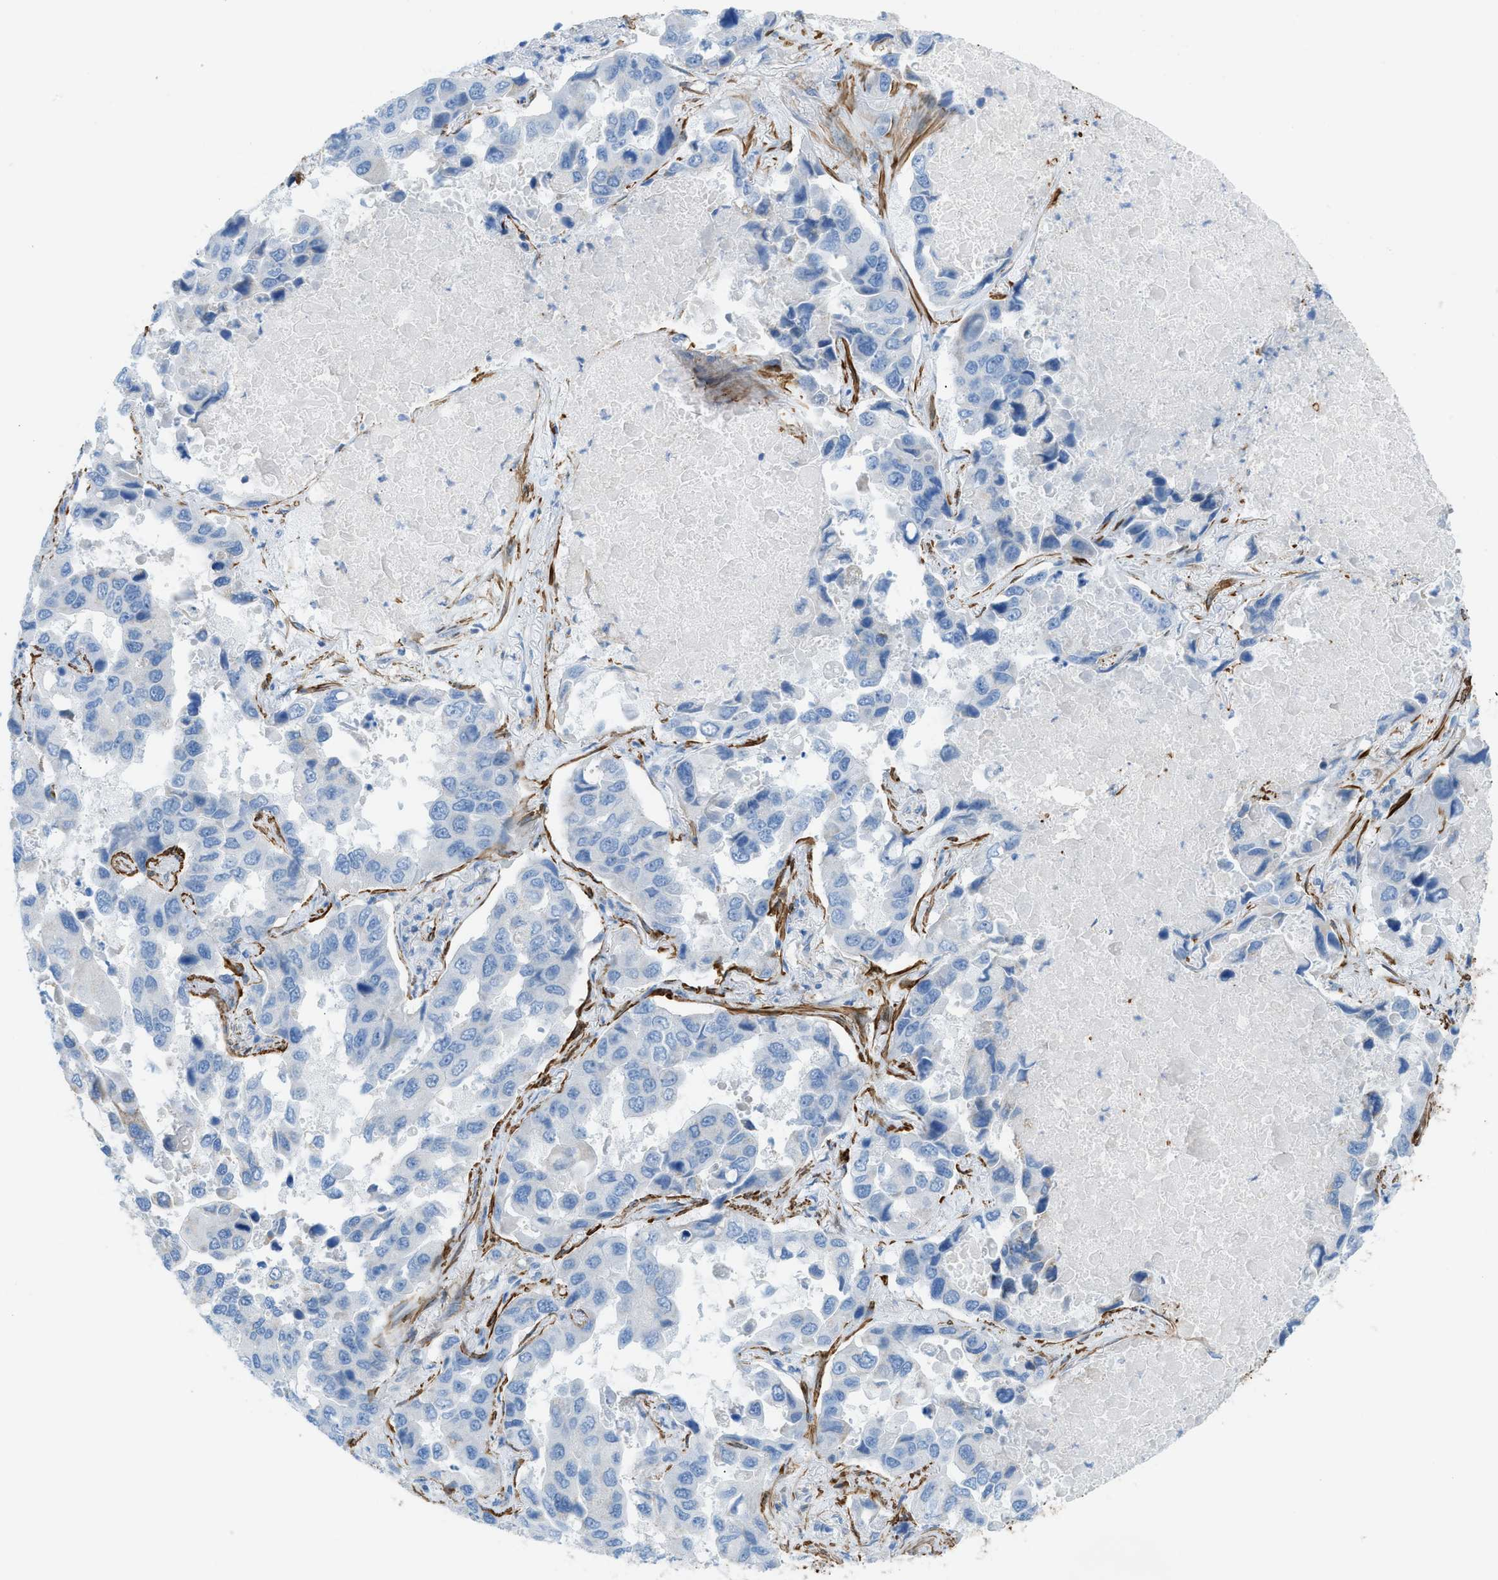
{"staining": {"intensity": "negative", "quantity": "none", "location": "none"}, "tissue": "lung cancer", "cell_type": "Tumor cells", "image_type": "cancer", "snomed": [{"axis": "morphology", "description": "Adenocarcinoma, NOS"}, {"axis": "topography", "description": "Lung"}], "caption": "DAB (3,3'-diaminobenzidine) immunohistochemical staining of lung cancer (adenocarcinoma) reveals no significant staining in tumor cells.", "gene": "MYH11", "patient": {"sex": "male", "age": 64}}